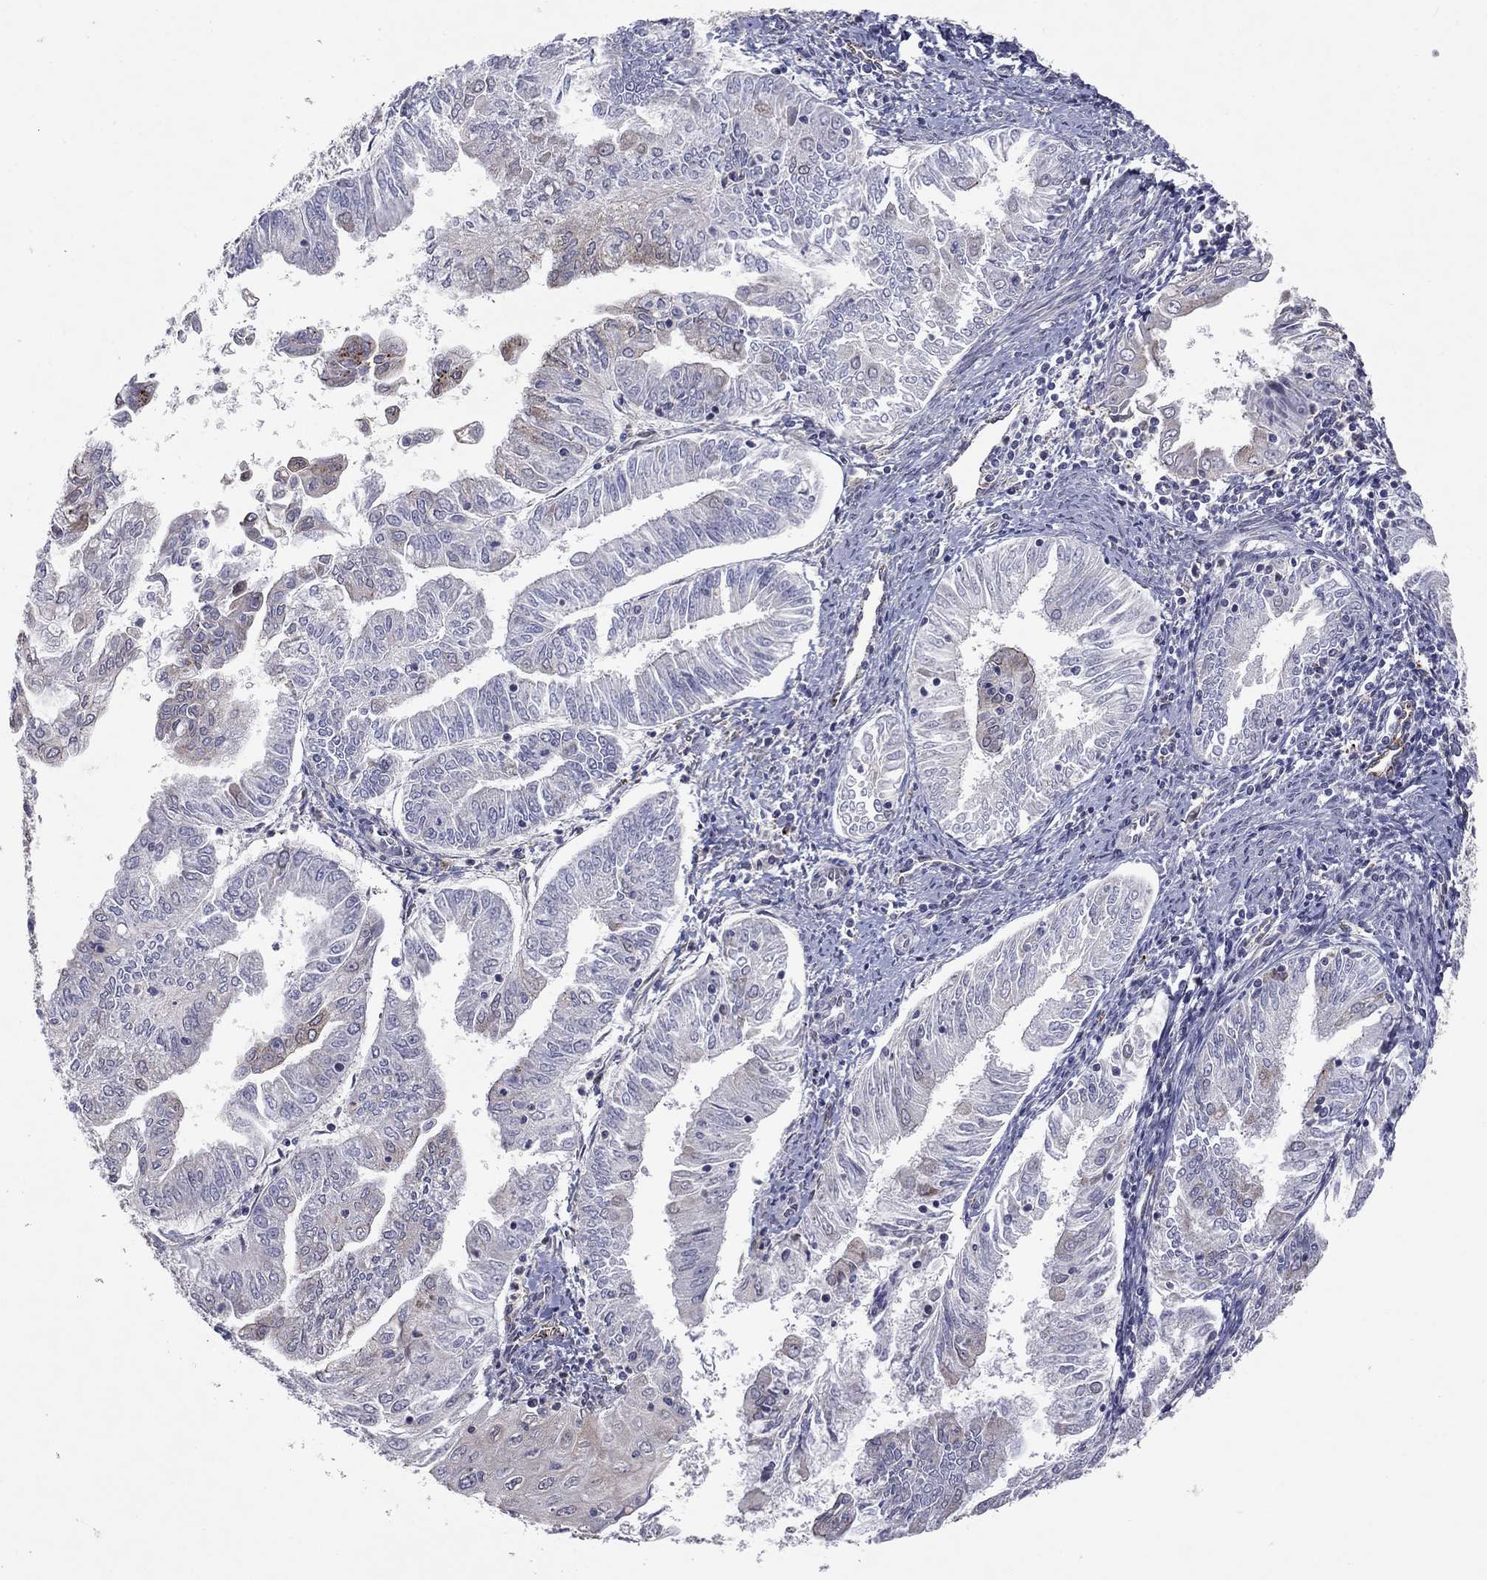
{"staining": {"intensity": "moderate", "quantity": "<25%", "location": "cytoplasmic/membranous"}, "tissue": "endometrial cancer", "cell_type": "Tumor cells", "image_type": "cancer", "snomed": [{"axis": "morphology", "description": "Adenocarcinoma, NOS"}, {"axis": "topography", "description": "Endometrium"}], "caption": "Human endometrial cancer (adenocarcinoma) stained with a brown dye demonstrates moderate cytoplasmic/membranous positive positivity in about <25% of tumor cells.", "gene": "YIF1A", "patient": {"sex": "female", "age": 56}}